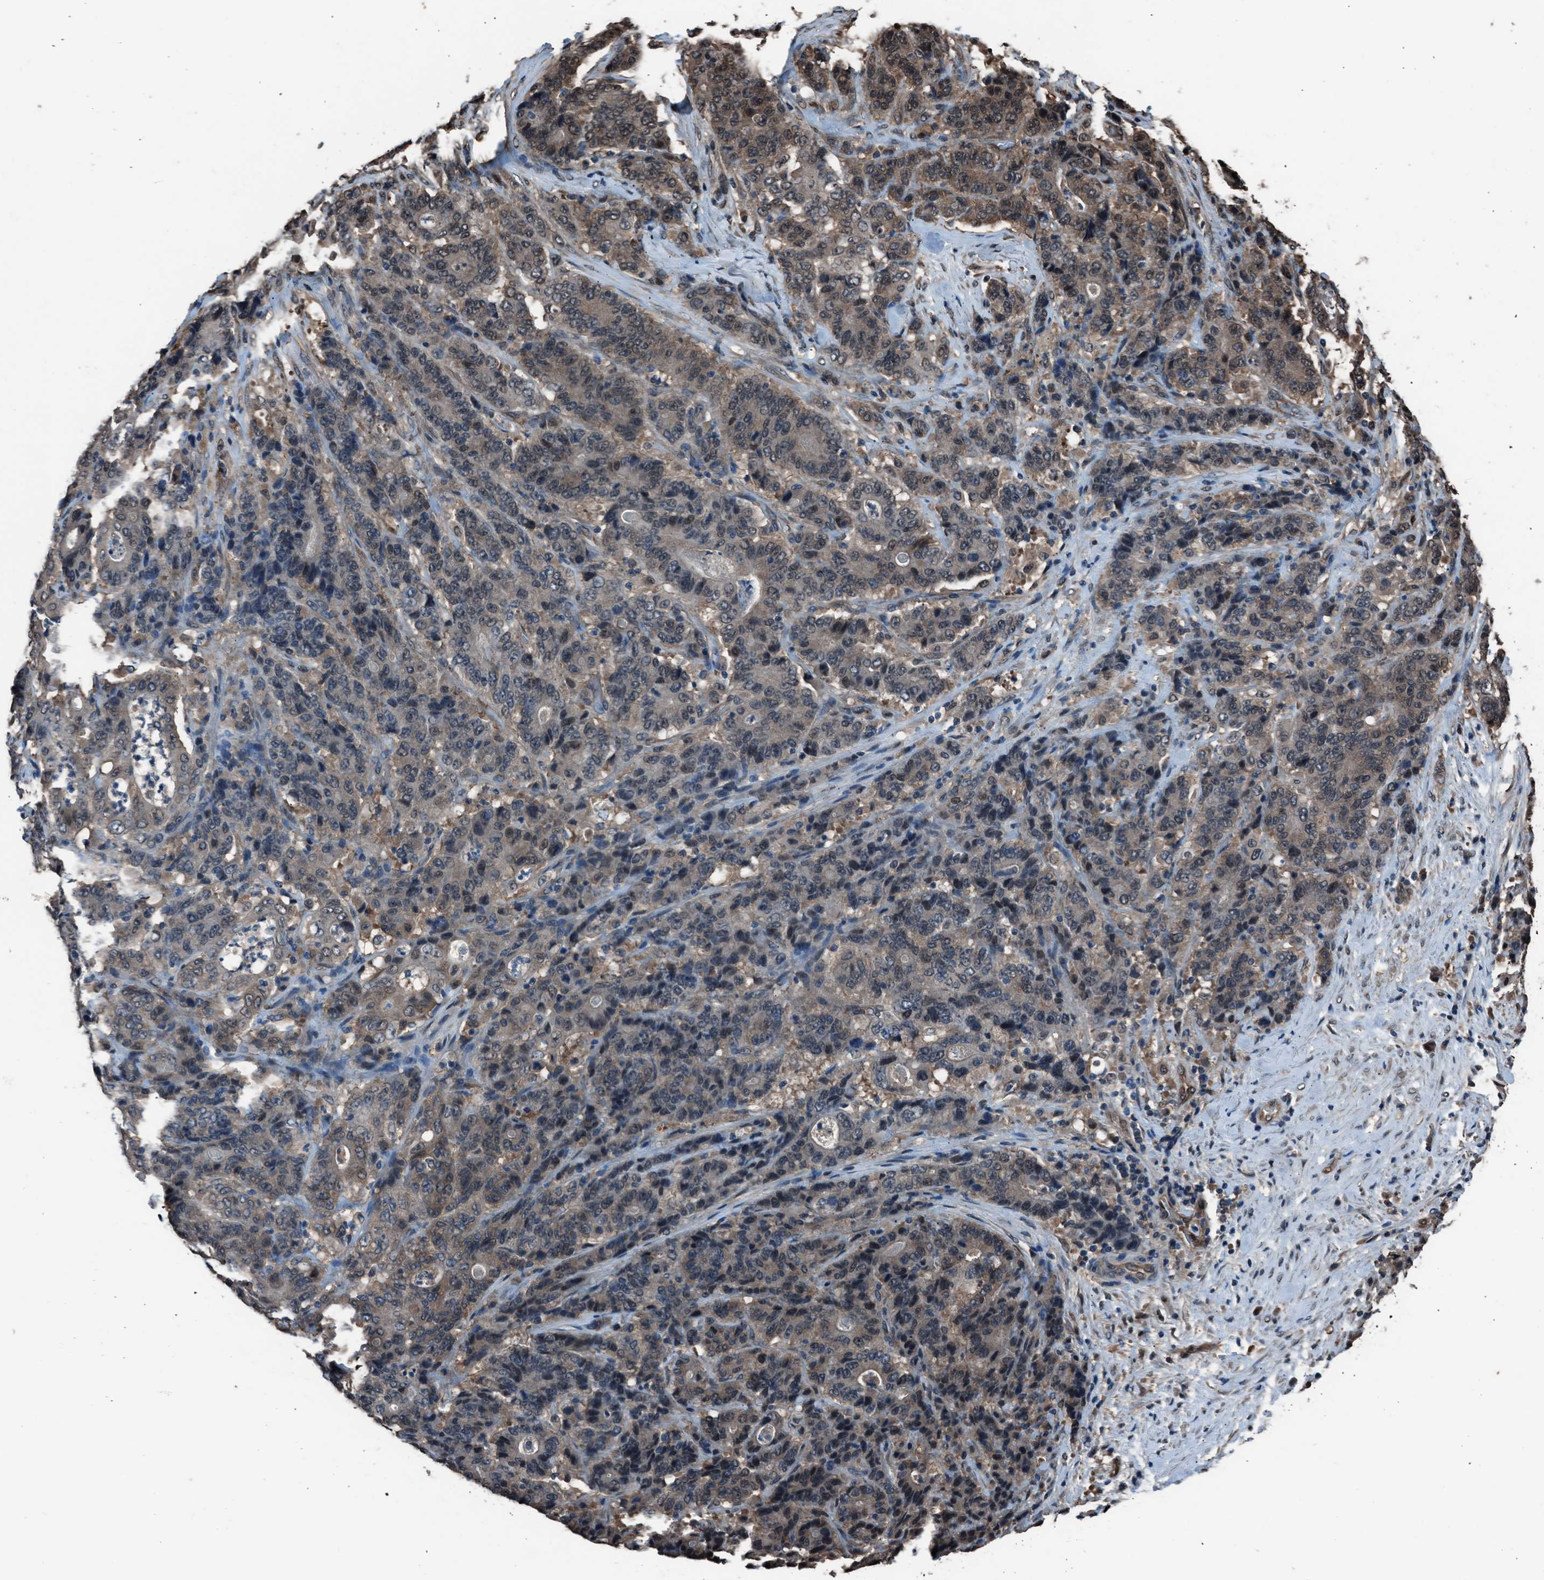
{"staining": {"intensity": "moderate", "quantity": "25%-75%", "location": "cytoplasmic/membranous,nuclear"}, "tissue": "stomach cancer", "cell_type": "Tumor cells", "image_type": "cancer", "snomed": [{"axis": "morphology", "description": "Adenocarcinoma, NOS"}, {"axis": "topography", "description": "Stomach"}], "caption": "An immunohistochemistry (IHC) photomicrograph of tumor tissue is shown. Protein staining in brown shows moderate cytoplasmic/membranous and nuclear positivity in stomach cancer within tumor cells.", "gene": "YWHAG", "patient": {"sex": "female", "age": 73}}